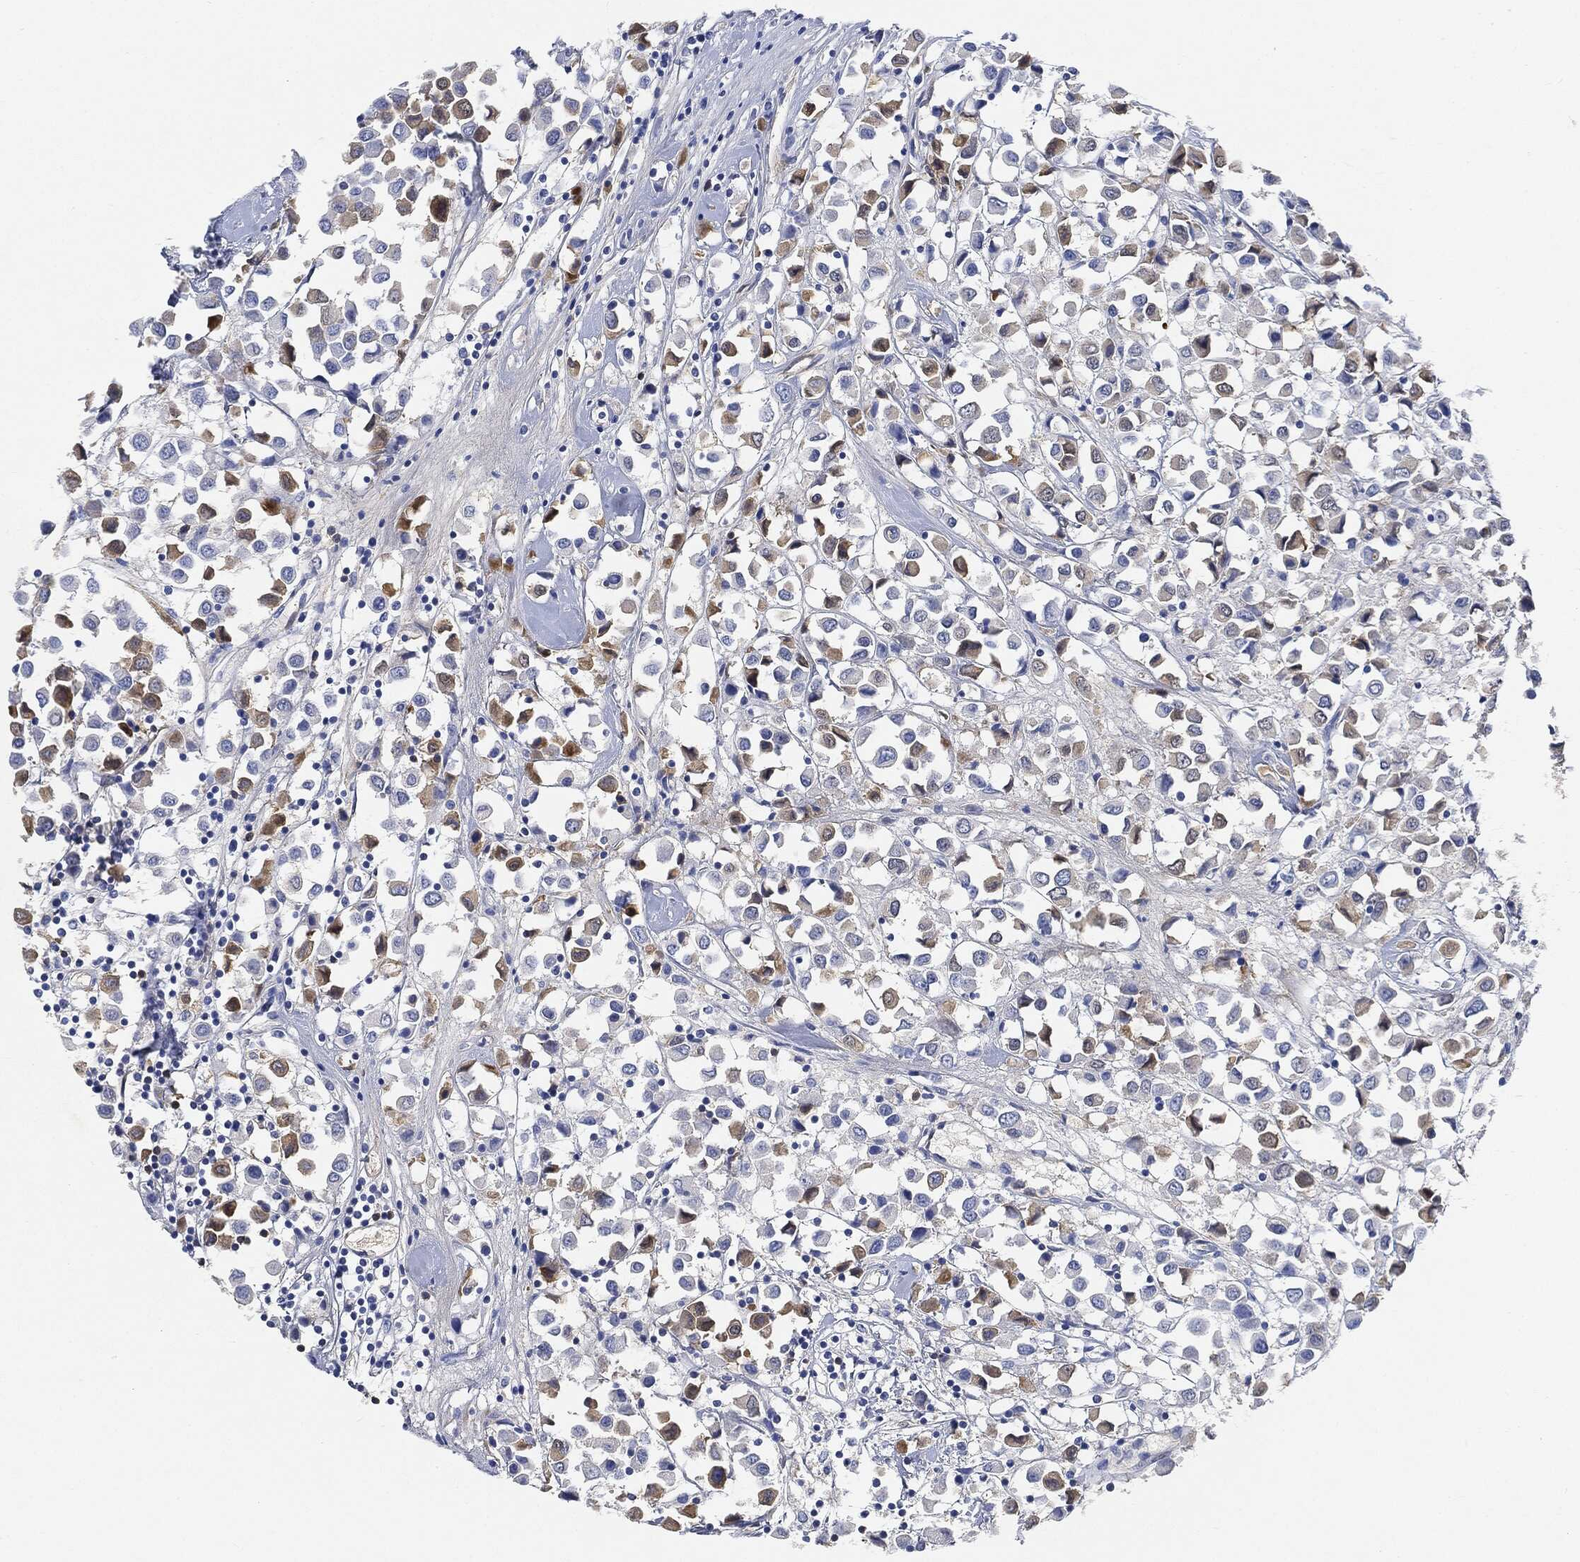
{"staining": {"intensity": "moderate", "quantity": "<25%", "location": "cytoplasmic/membranous"}, "tissue": "breast cancer", "cell_type": "Tumor cells", "image_type": "cancer", "snomed": [{"axis": "morphology", "description": "Duct carcinoma"}, {"axis": "topography", "description": "Breast"}], "caption": "IHC staining of breast cancer, which reveals low levels of moderate cytoplasmic/membranous positivity in approximately <25% of tumor cells indicating moderate cytoplasmic/membranous protein positivity. The staining was performed using DAB (brown) for protein detection and nuclei were counterstained in hematoxylin (blue).", "gene": "IGLV6-57", "patient": {"sex": "female", "age": 61}}